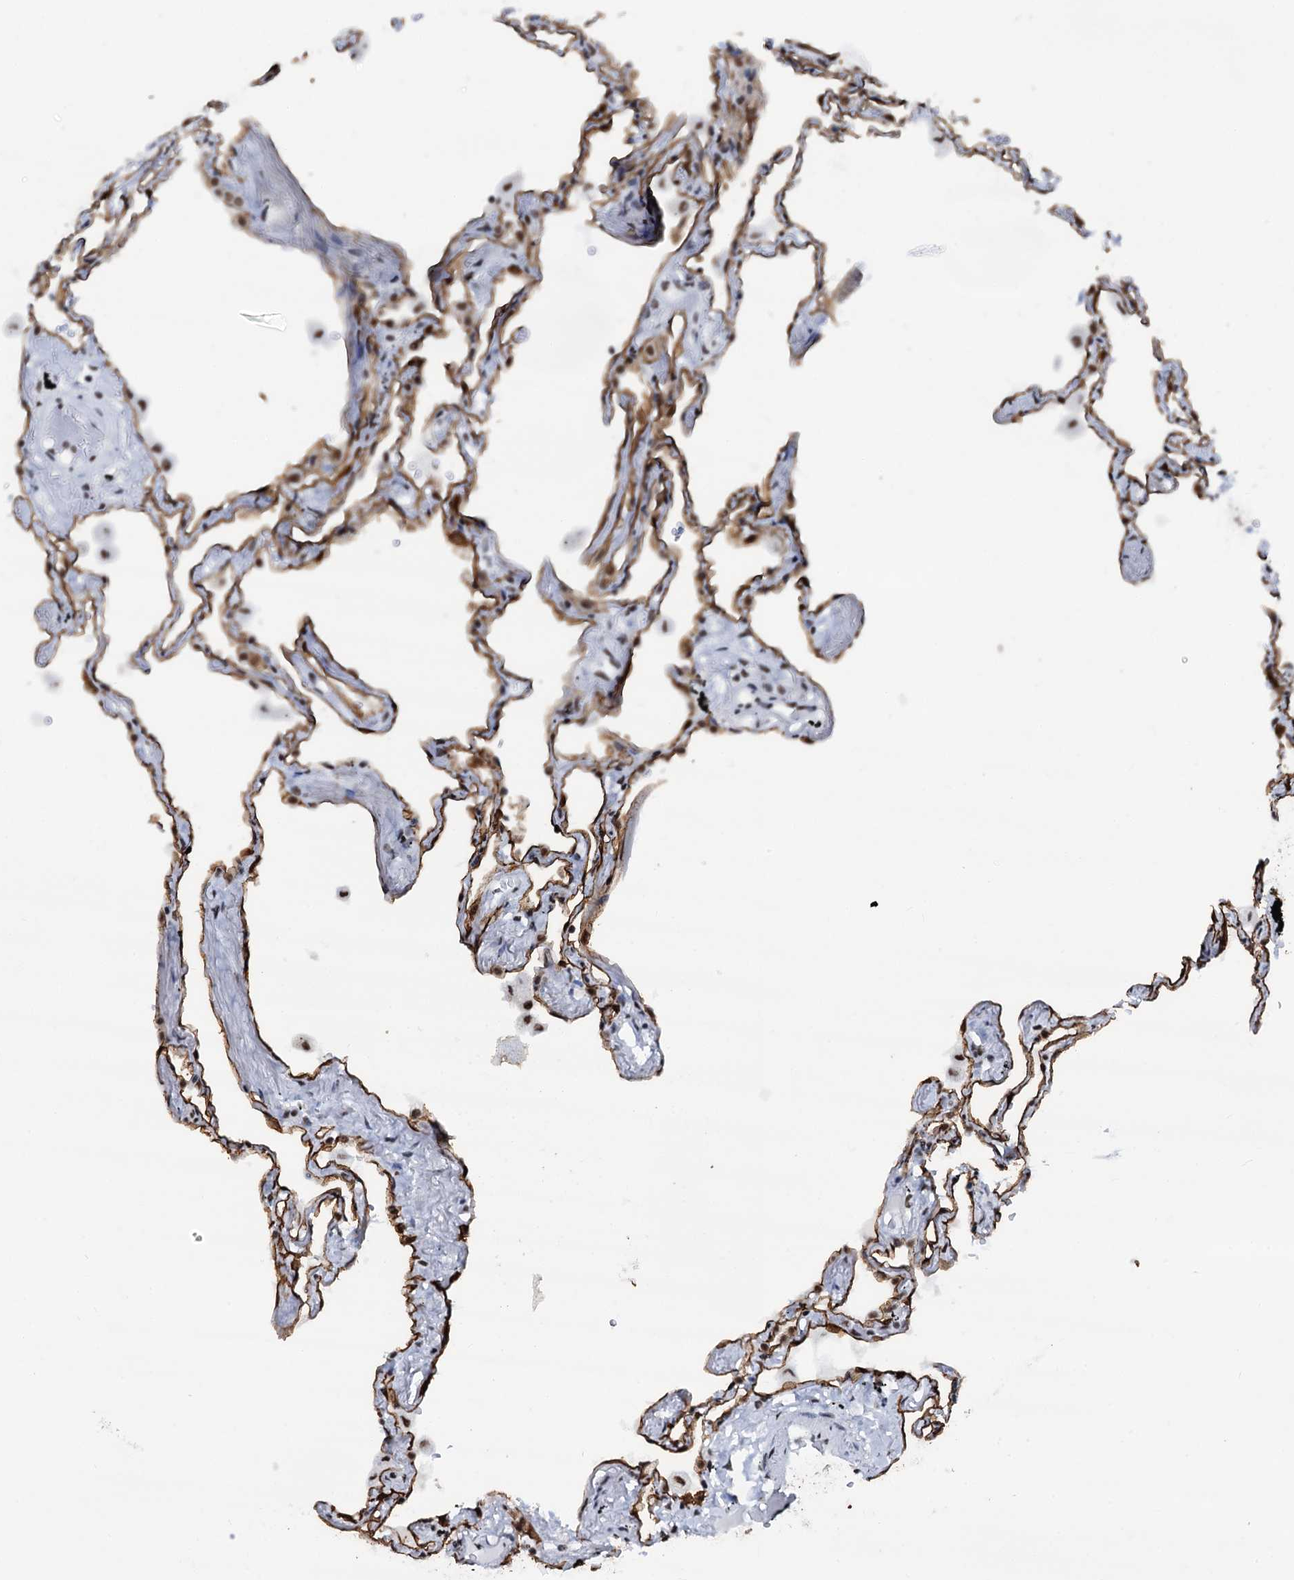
{"staining": {"intensity": "strong", "quantity": ">75%", "location": "cytoplasmic/membranous,nuclear"}, "tissue": "lung", "cell_type": "Alveolar cells", "image_type": "normal", "snomed": [{"axis": "morphology", "description": "Normal tissue, NOS"}, {"axis": "topography", "description": "Lung"}], "caption": "A high-resolution photomicrograph shows IHC staining of unremarkable lung, which displays strong cytoplasmic/membranous,nuclear expression in approximately >75% of alveolar cells.", "gene": "DDX23", "patient": {"sex": "female", "age": 67}}